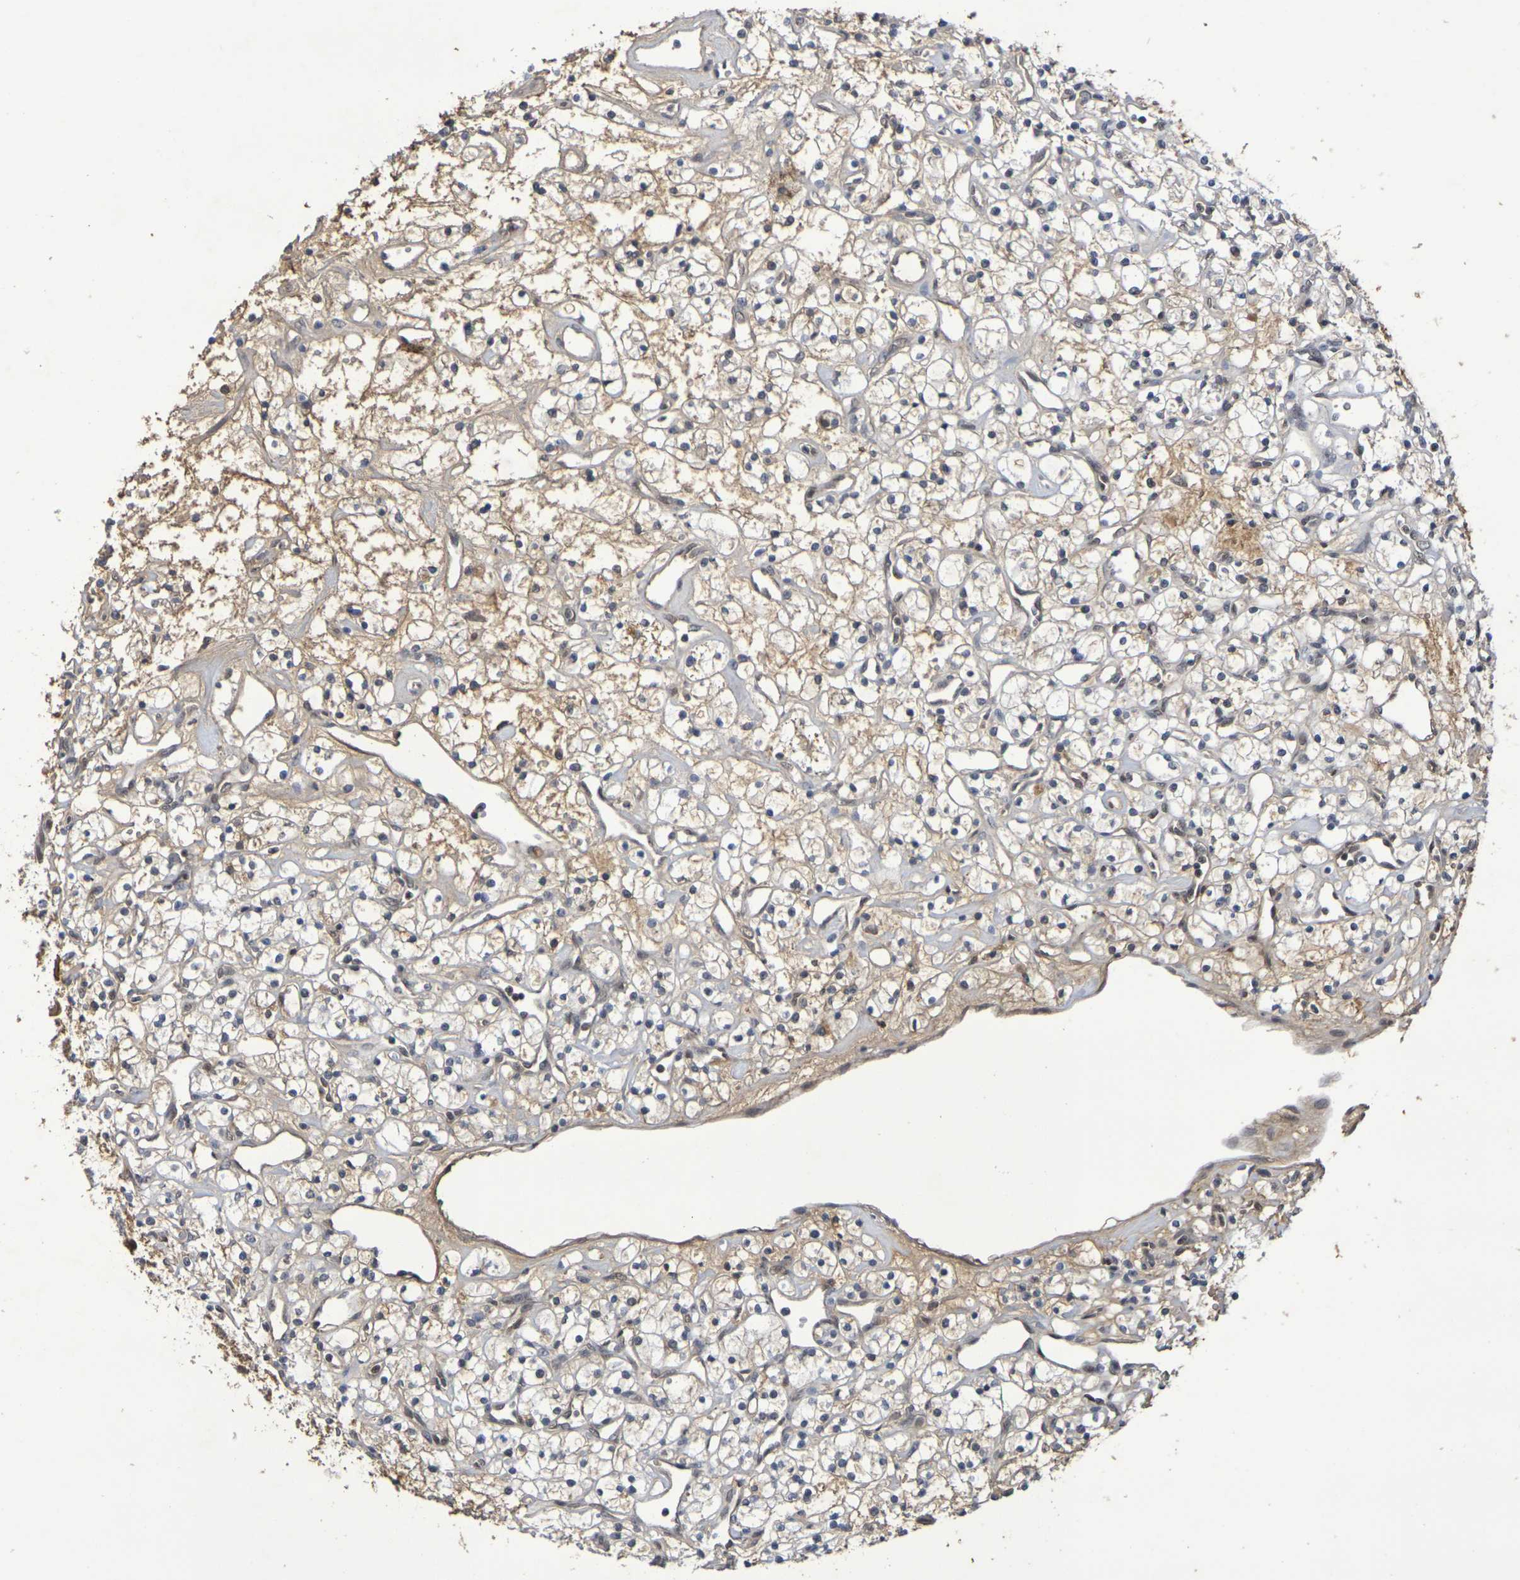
{"staining": {"intensity": "weak", "quantity": "25%-75%", "location": "cytoplasmic/membranous"}, "tissue": "renal cancer", "cell_type": "Tumor cells", "image_type": "cancer", "snomed": [{"axis": "morphology", "description": "Adenocarcinoma, NOS"}, {"axis": "topography", "description": "Kidney"}], "caption": "A histopathology image of renal cancer stained for a protein exhibits weak cytoplasmic/membranous brown staining in tumor cells.", "gene": "TERF2", "patient": {"sex": "female", "age": 60}}